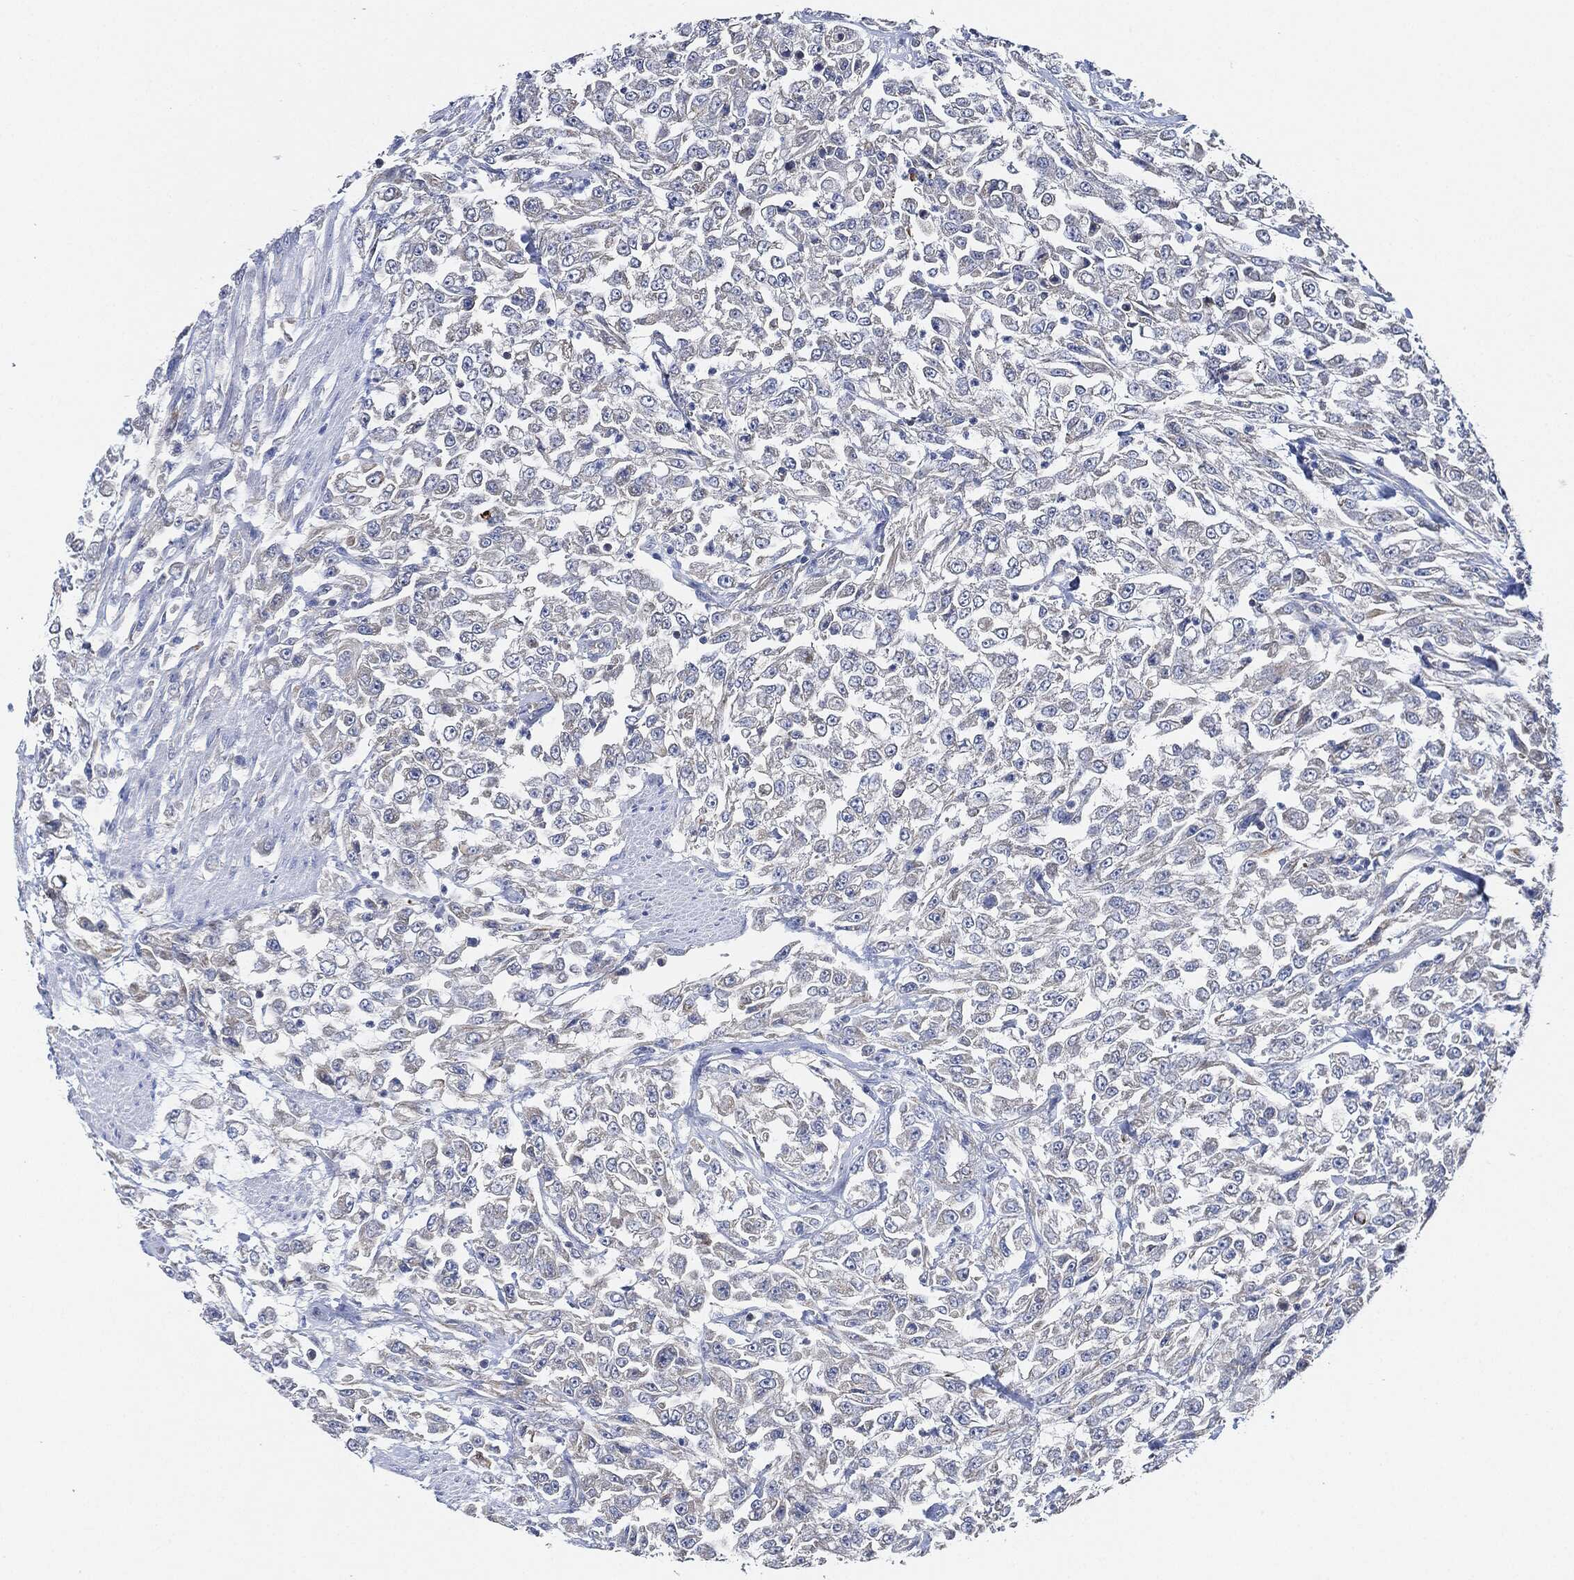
{"staining": {"intensity": "negative", "quantity": "none", "location": "none"}, "tissue": "urothelial cancer", "cell_type": "Tumor cells", "image_type": "cancer", "snomed": [{"axis": "morphology", "description": "Urothelial carcinoma, High grade"}, {"axis": "topography", "description": "Urinary bladder"}], "caption": "An IHC photomicrograph of high-grade urothelial carcinoma is shown. There is no staining in tumor cells of high-grade urothelial carcinoma. (DAB (3,3'-diaminobenzidine) immunohistochemistry visualized using brightfield microscopy, high magnification).", "gene": "THSD1", "patient": {"sex": "male", "age": 46}}